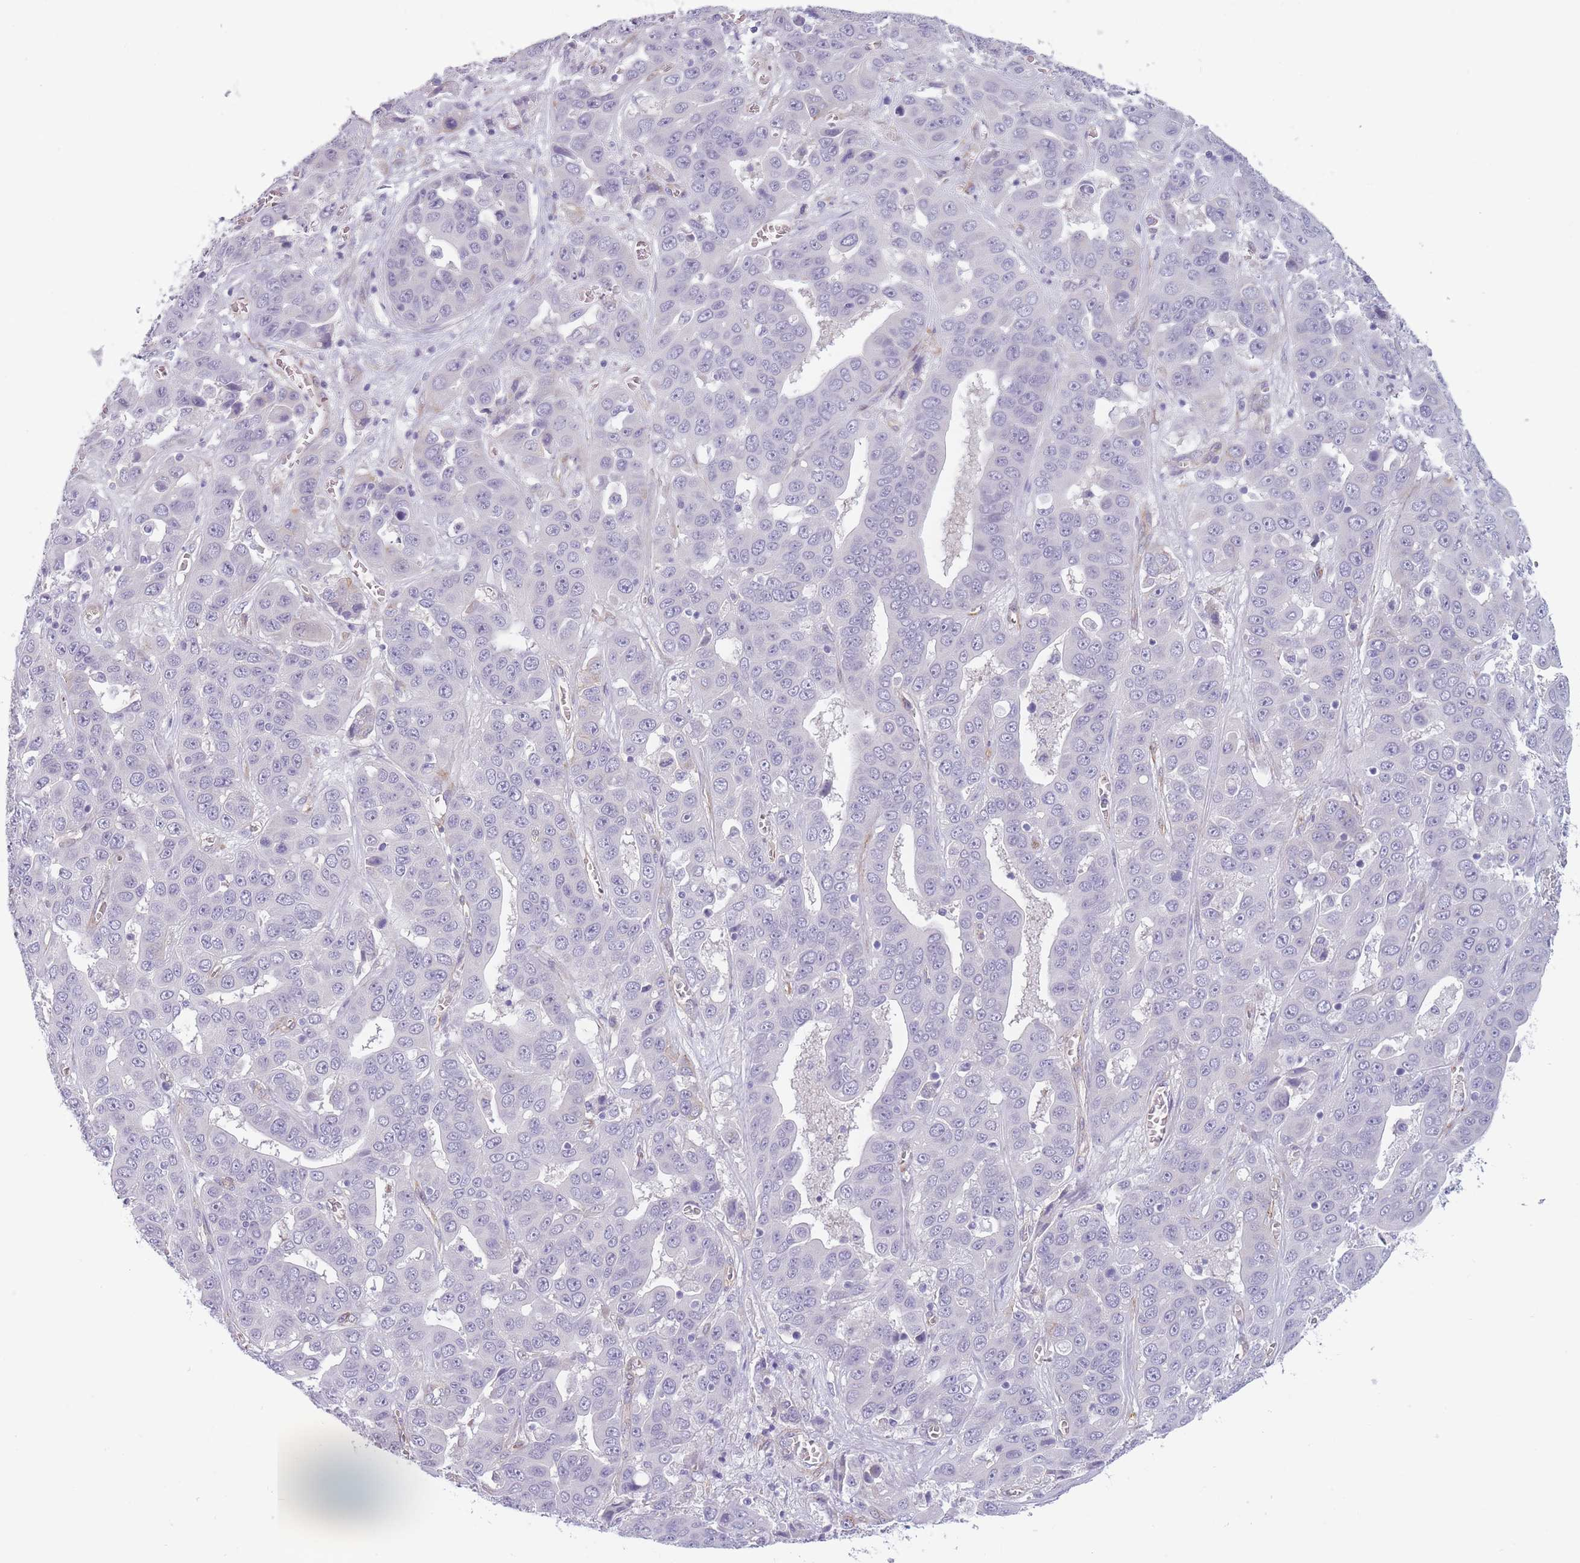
{"staining": {"intensity": "negative", "quantity": "none", "location": "none"}, "tissue": "liver cancer", "cell_type": "Tumor cells", "image_type": "cancer", "snomed": [{"axis": "morphology", "description": "Cholangiocarcinoma"}, {"axis": "topography", "description": "Liver"}], "caption": "High power microscopy photomicrograph of an IHC micrograph of liver cancer (cholangiocarcinoma), revealing no significant staining in tumor cells.", "gene": "OR6B3", "patient": {"sex": "female", "age": 52}}